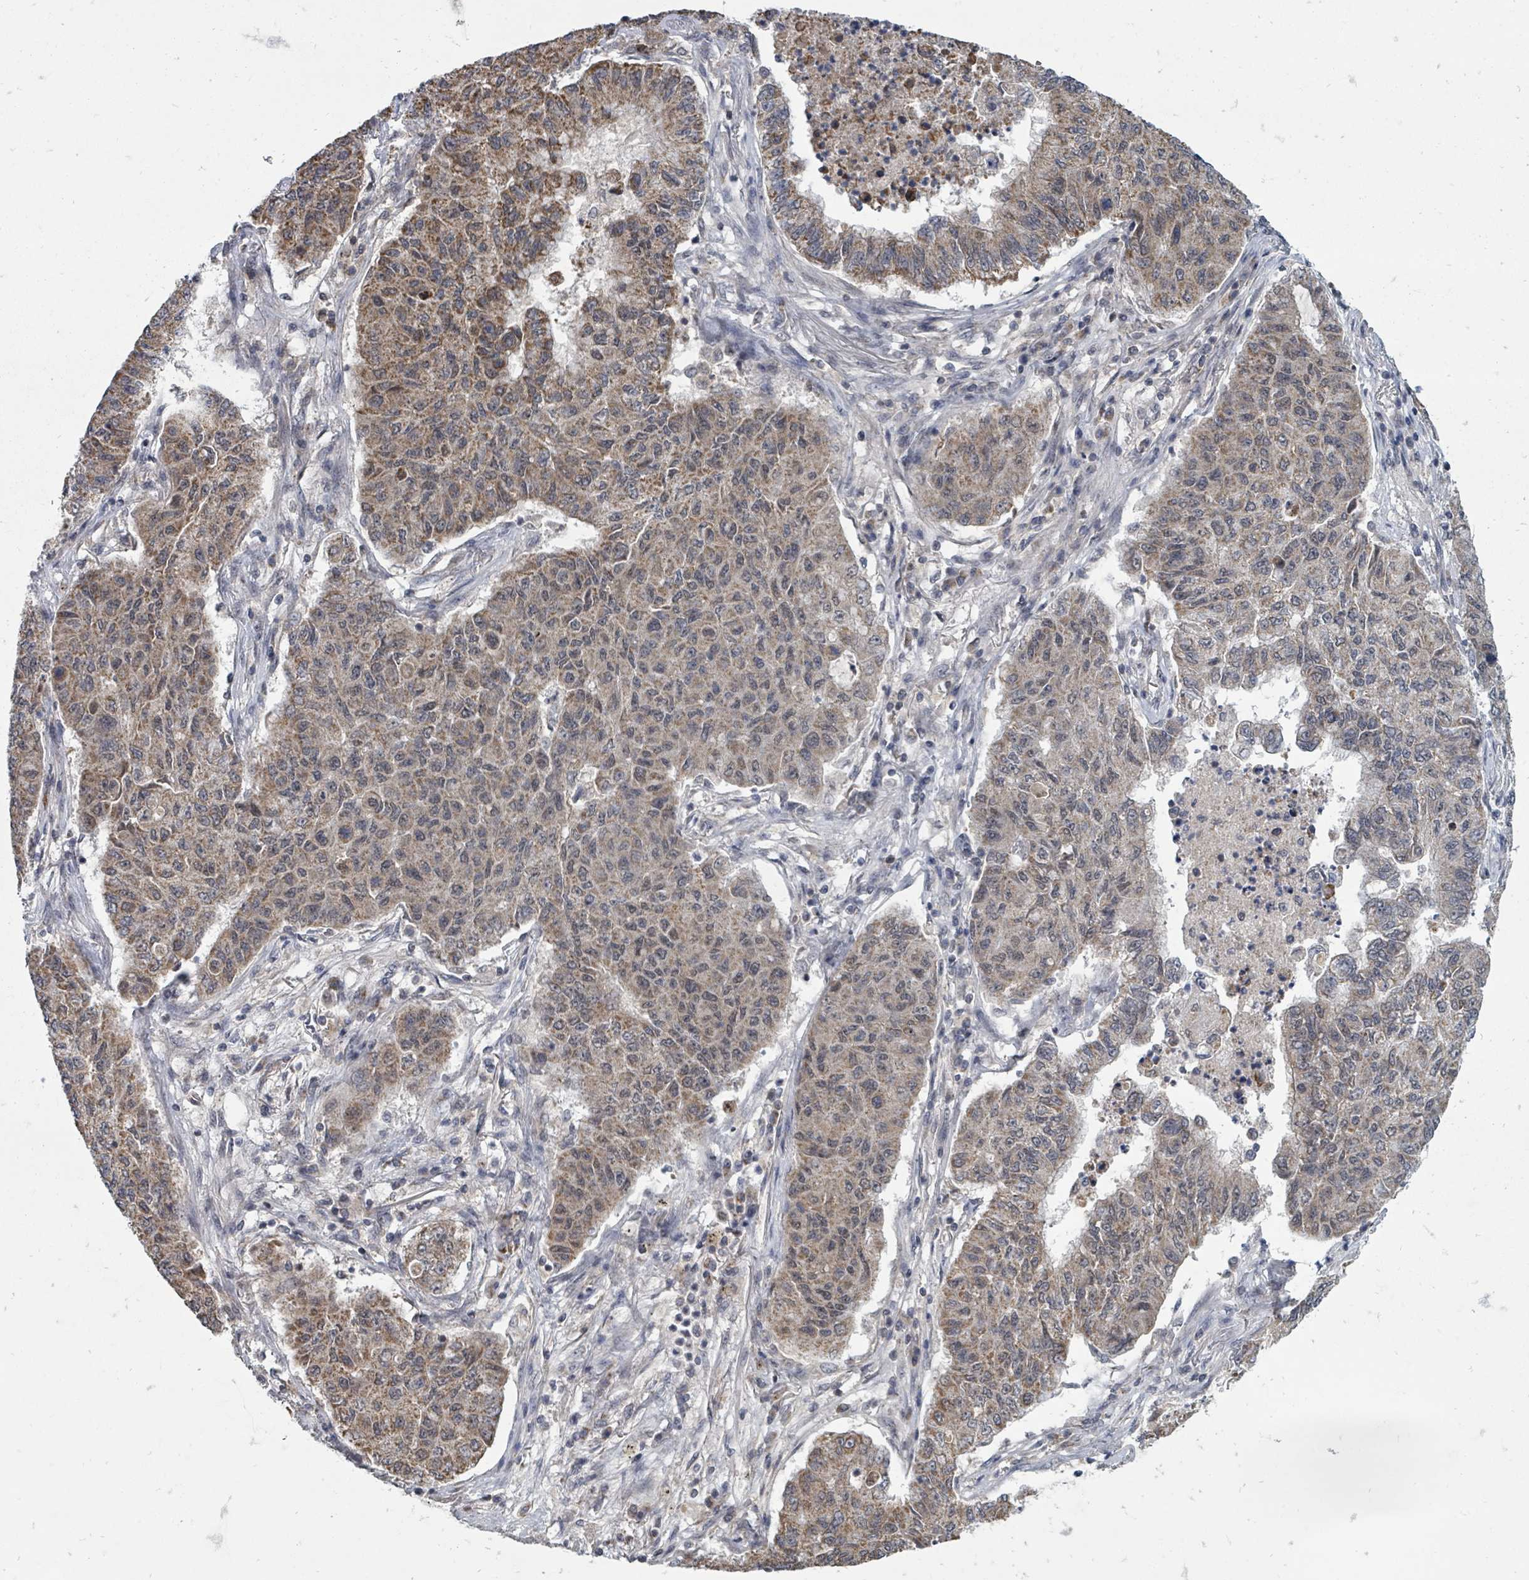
{"staining": {"intensity": "moderate", "quantity": ">75%", "location": "cytoplasmic/membranous"}, "tissue": "lung cancer", "cell_type": "Tumor cells", "image_type": "cancer", "snomed": [{"axis": "morphology", "description": "Squamous cell carcinoma, NOS"}, {"axis": "topography", "description": "Lung"}], "caption": "Protein expression analysis of lung cancer (squamous cell carcinoma) exhibits moderate cytoplasmic/membranous expression in approximately >75% of tumor cells.", "gene": "MAGOHB", "patient": {"sex": "male", "age": 74}}